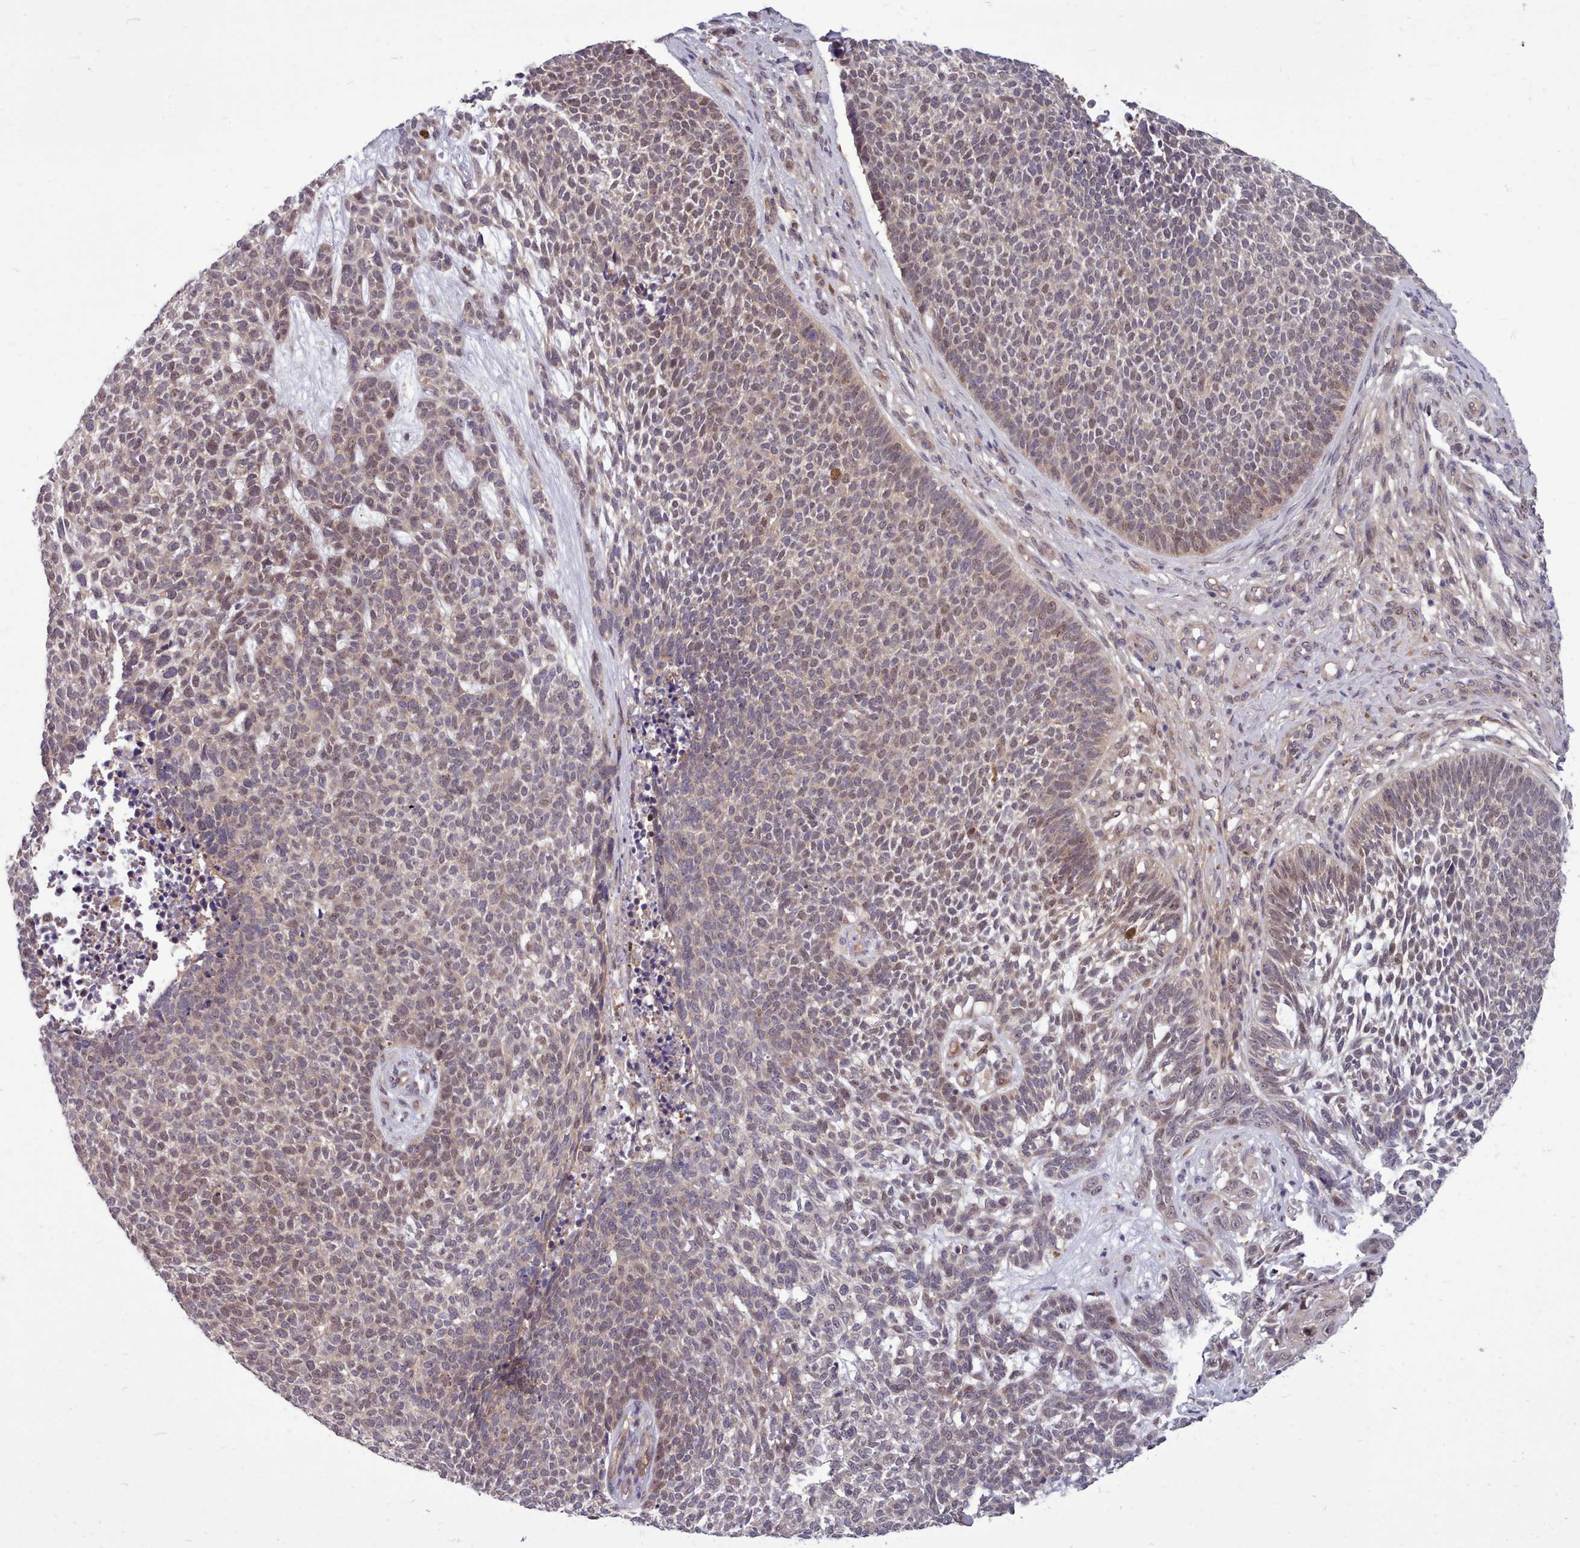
{"staining": {"intensity": "weak", "quantity": "<25%", "location": "nuclear"}, "tissue": "skin cancer", "cell_type": "Tumor cells", "image_type": "cancer", "snomed": [{"axis": "morphology", "description": "Basal cell carcinoma"}, {"axis": "topography", "description": "Skin"}], "caption": "An immunohistochemistry (IHC) photomicrograph of basal cell carcinoma (skin) is shown. There is no staining in tumor cells of basal cell carcinoma (skin).", "gene": "AHCY", "patient": {"sex": "female", "age": 84}}